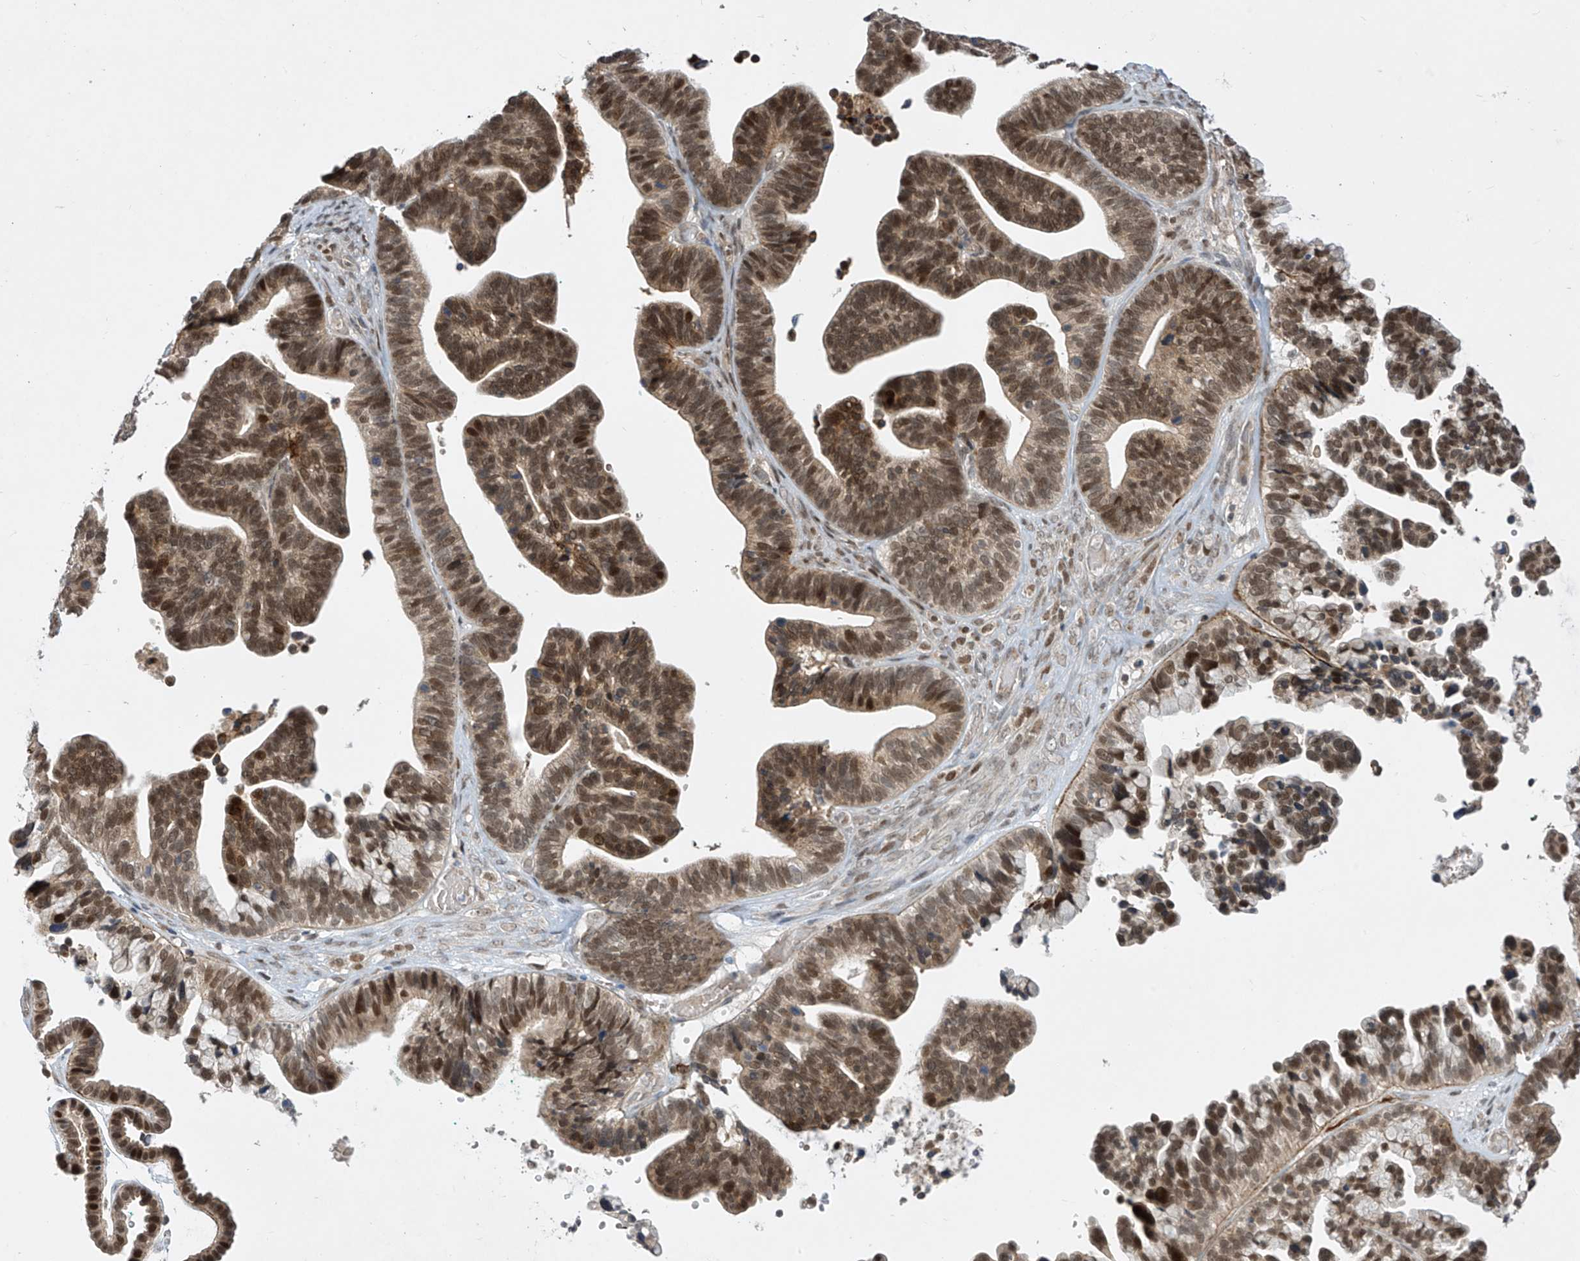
{"staining": {"intensity": "strong", "quantity": ">75%", "location": "nuclear"}, "tissue": "ovarian cancer", "cell_type": "Tumor cells", "image_type": "cancer", "snomed": [{"axis": "morphology", "description": "Cystadenocarcinoma, serous, NOS"}, {"axis": "topography", "description": "Ovary"}], "caption": "High-power microscopy captured an IHC micrograph of serous cystadenocarcinoma (ovarian), revealing strong nuclear positivity in about >75% of tumor cells.", "gene": "LAGE3", "patient": {"sex": "female", "age": 56}}